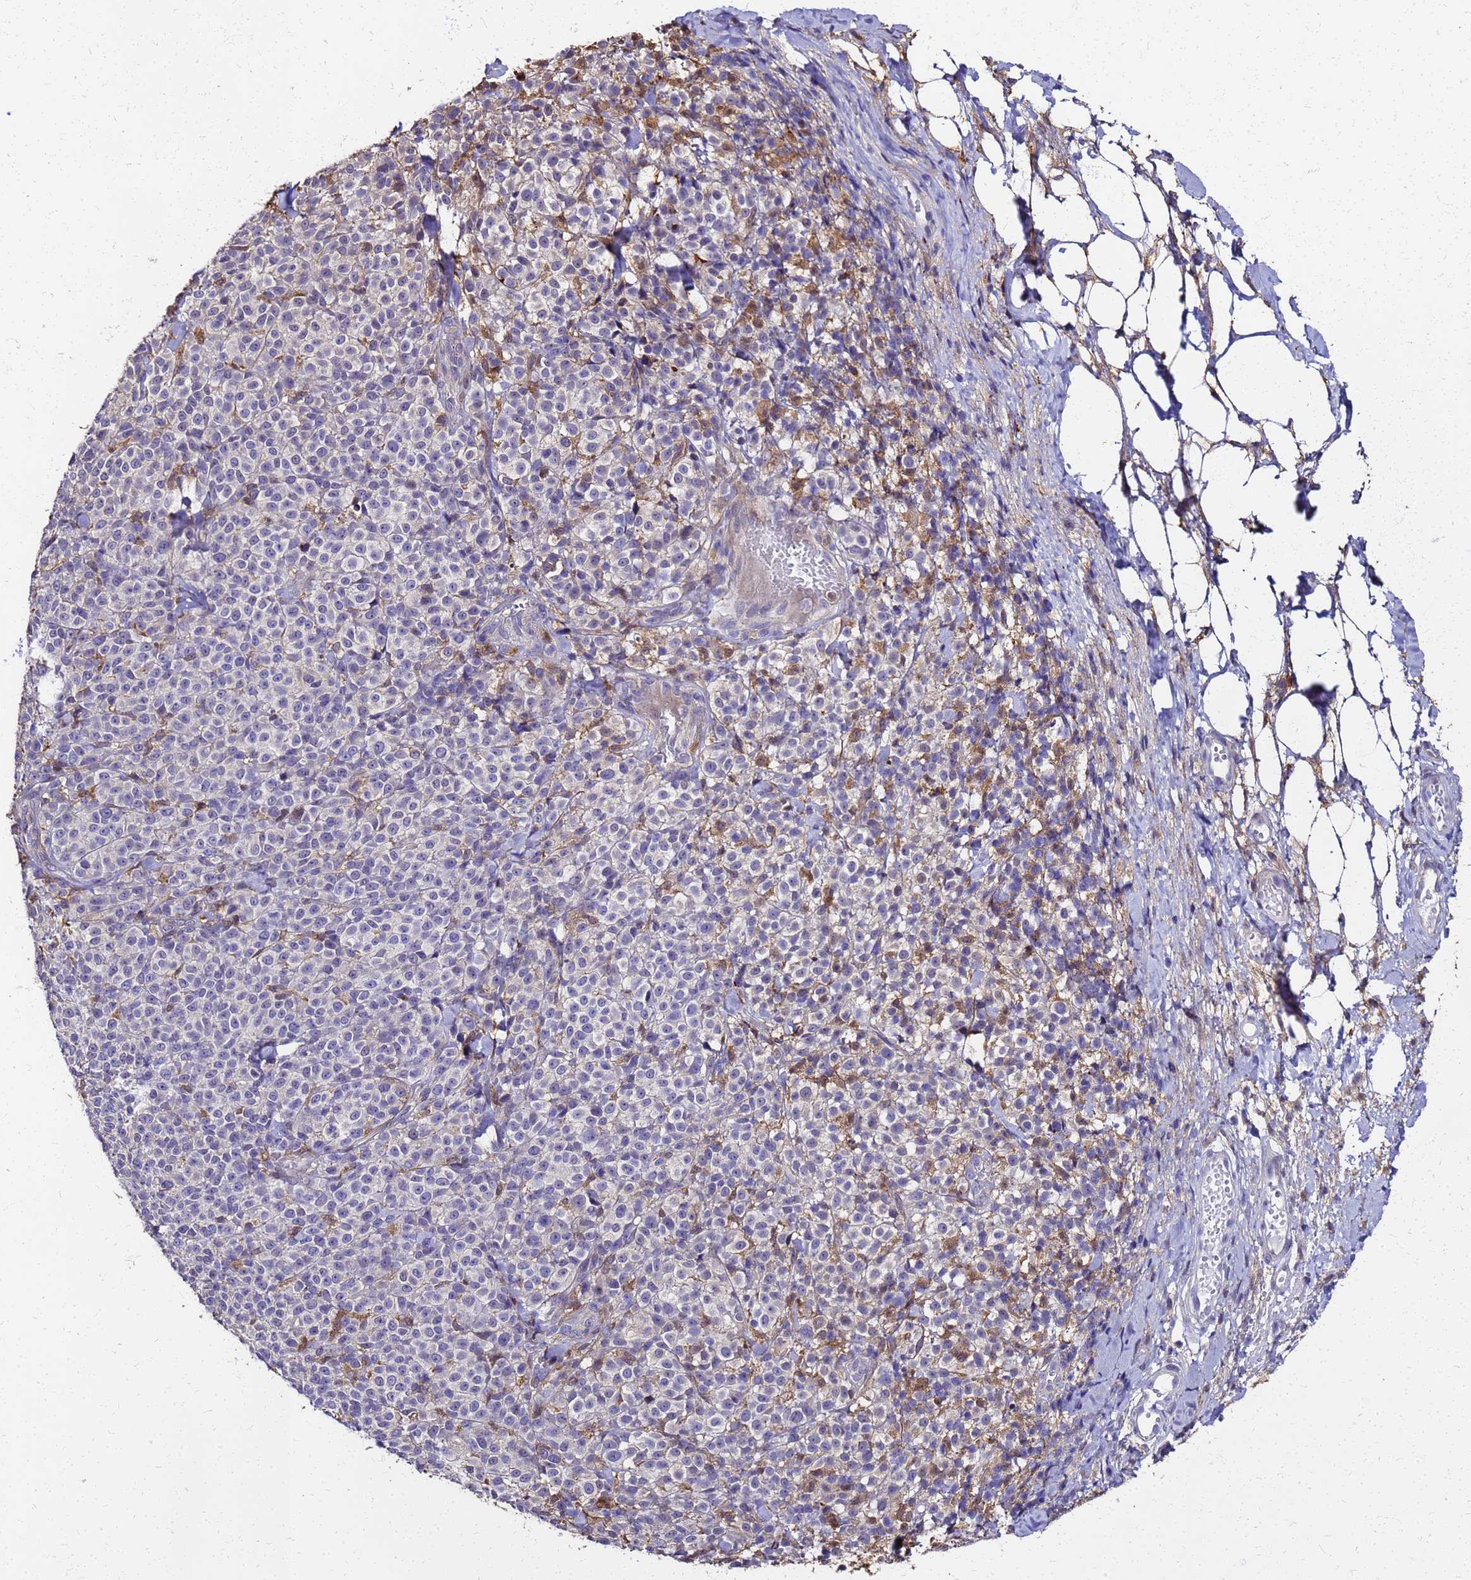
{"staining": {"intensity": "negative", "quantity": "none", "location": "none"}, "tissue": "melanoma", "cell_type": "Tumor cells", "image_type": "cancer", "snomed": [{"axis": "morphology", "description": "Normal tissue, NOS"}, {"axis": "morphology", "description": "Malignant melanoma, NOS"}, {"axis": "topography", "description": "Skin"}], "caption": "DAB immunohistochemical staining of human melanoma displays no significant positivity in tumor cells.", "gene": "S100A11", "patient": {"sex": "female", "age": 34}}